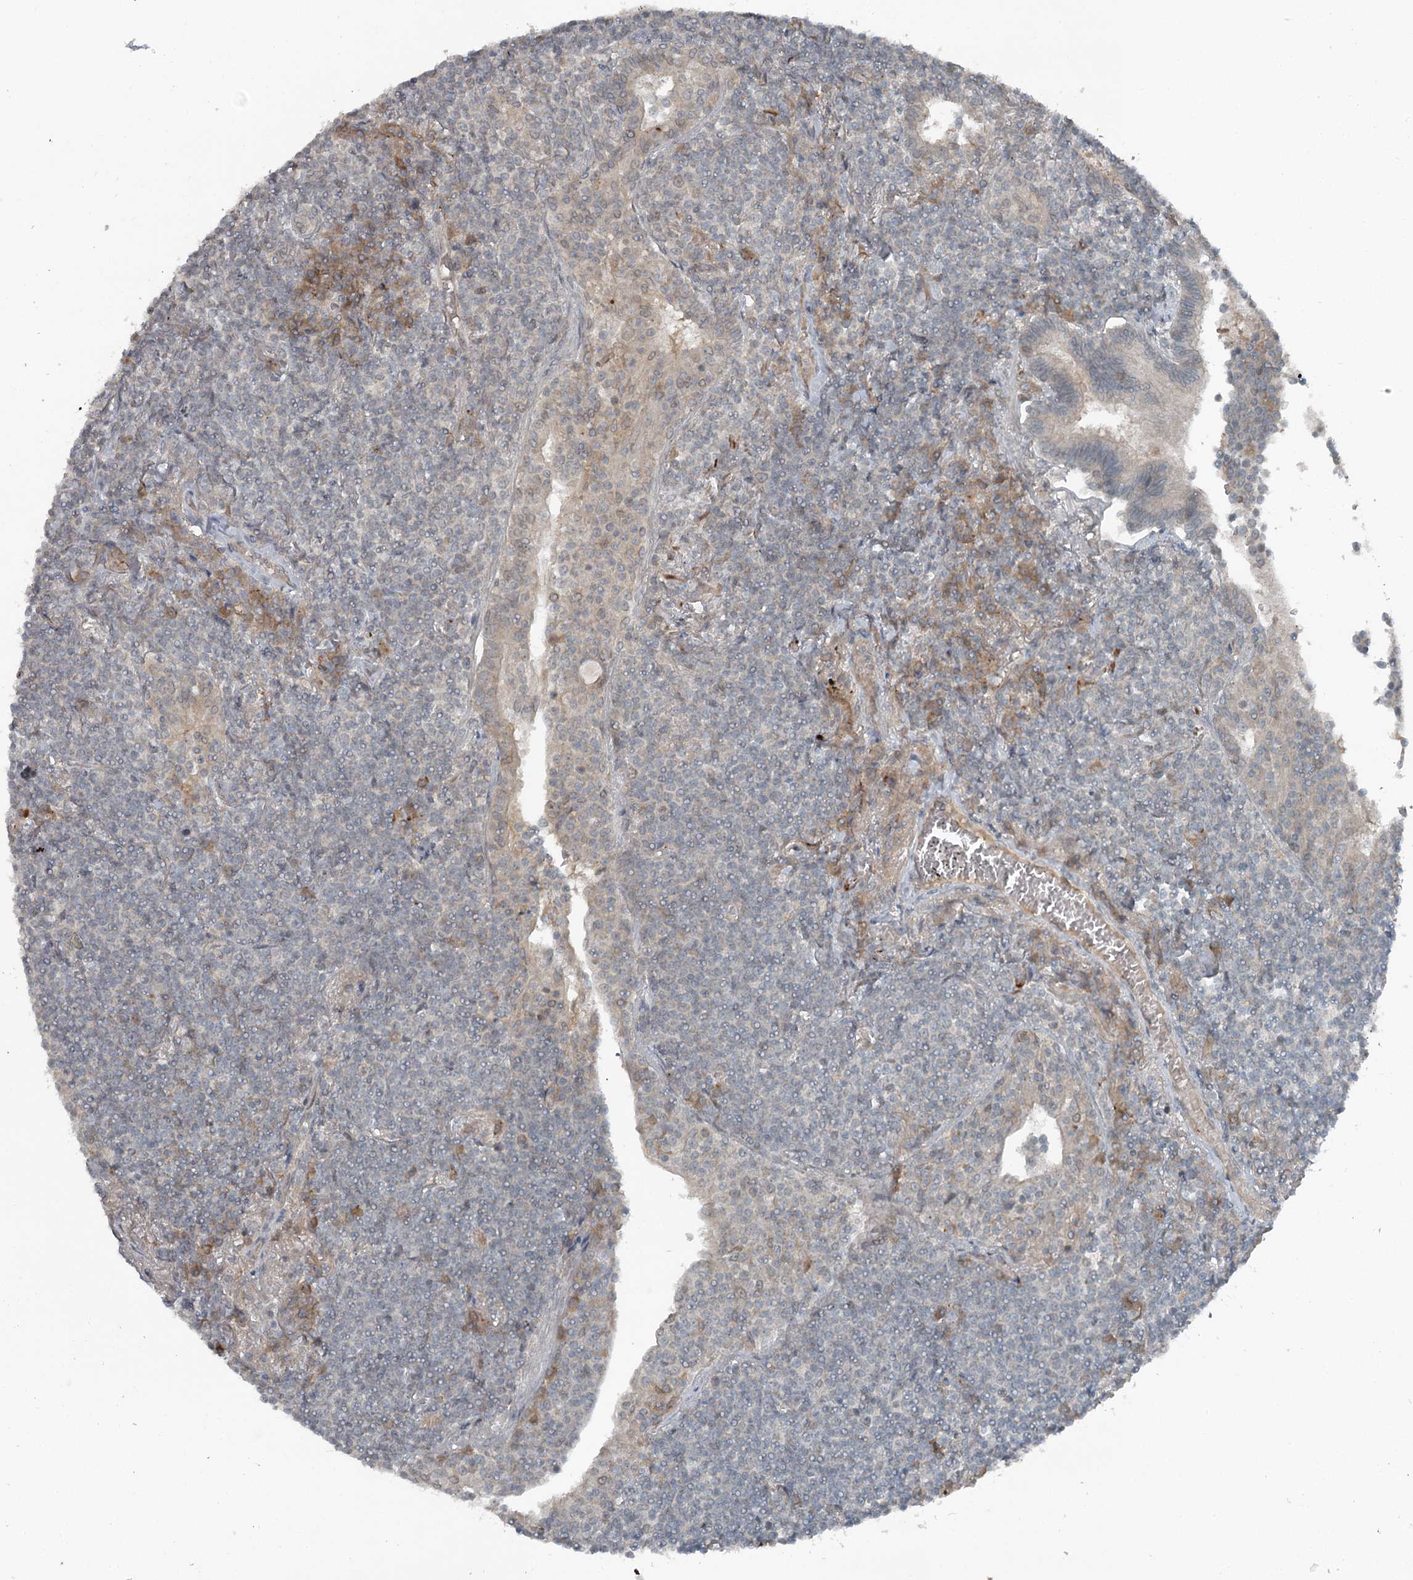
{"staining": {"intensity": "negative", "quantity": "none", "location": "none"}, "tissue": "lymphoma", "cell_type": "Tumor cells", "image_type": "cancer", "snomed": [{"axis": "morphology", "description": "Malignant lymphoma, non-Hodgkin's type, Low grade"}, {"axis": "topography", "description": "Lung"}], "caption": "Tumor cells show no significant protein expression in lymphoma. (DAB immunohistochemistry visualized using brightfield microscopy, high magnification).", "gene": "SLC39A8", "patient": {"sex": "female", "age": 71}}